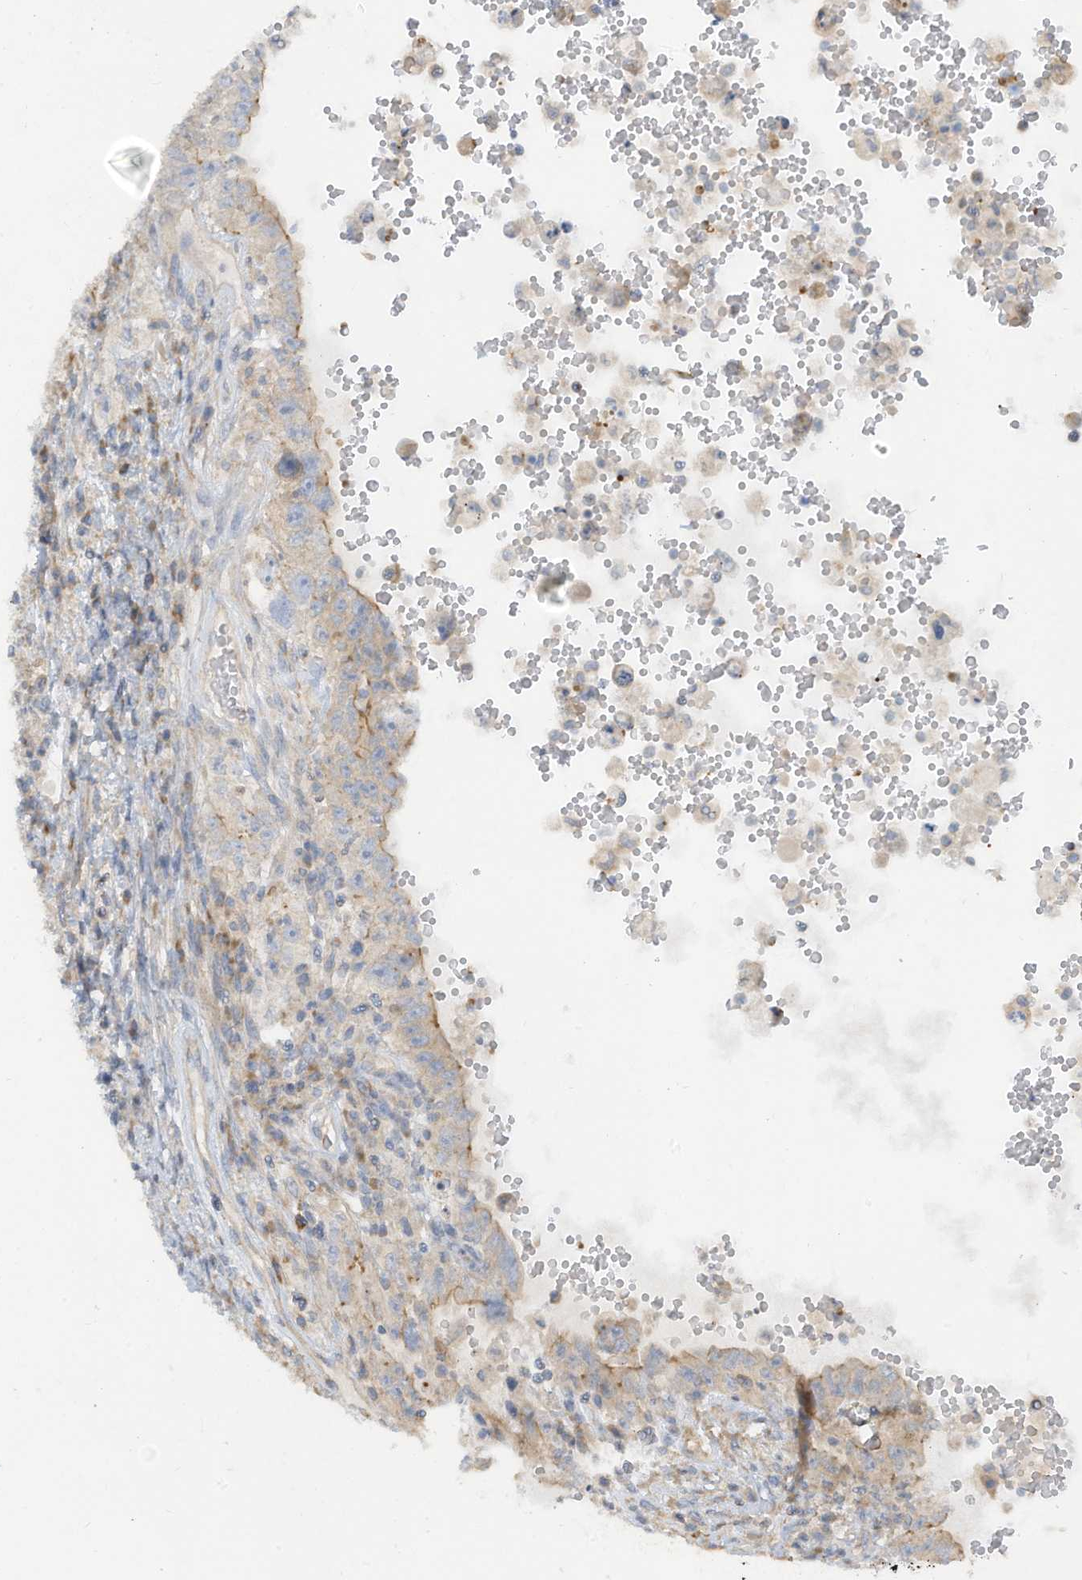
{"staining": {"intensity": "weak", "quantity": "25%-75%", "location": "cytoplasmic/membranous"}, "tissue": "testis cancer", "cell_type": "Tumor cells", "image_type": "cancer", "snomed": [{"axis": "morphology", "description": "Carcinoma, Embryonal, NOS"}, {"axis": "topography", "description": "Testis"}], "caption": "Protein expression by immunohistochemistry (IHC) reveals weak cytoplasmic/membranous staining in about 25%-75% of tumor cells in embryonal carcinoma (testis). The protein of interest is stained brown, and the nuclei are stained in blue (DAB (3,3'-diaminobenzidine) IHC with brightfield microscopy, high magnification).", "gene": "GTPBP2", "patient": {"sex": "male", "age": 26}}